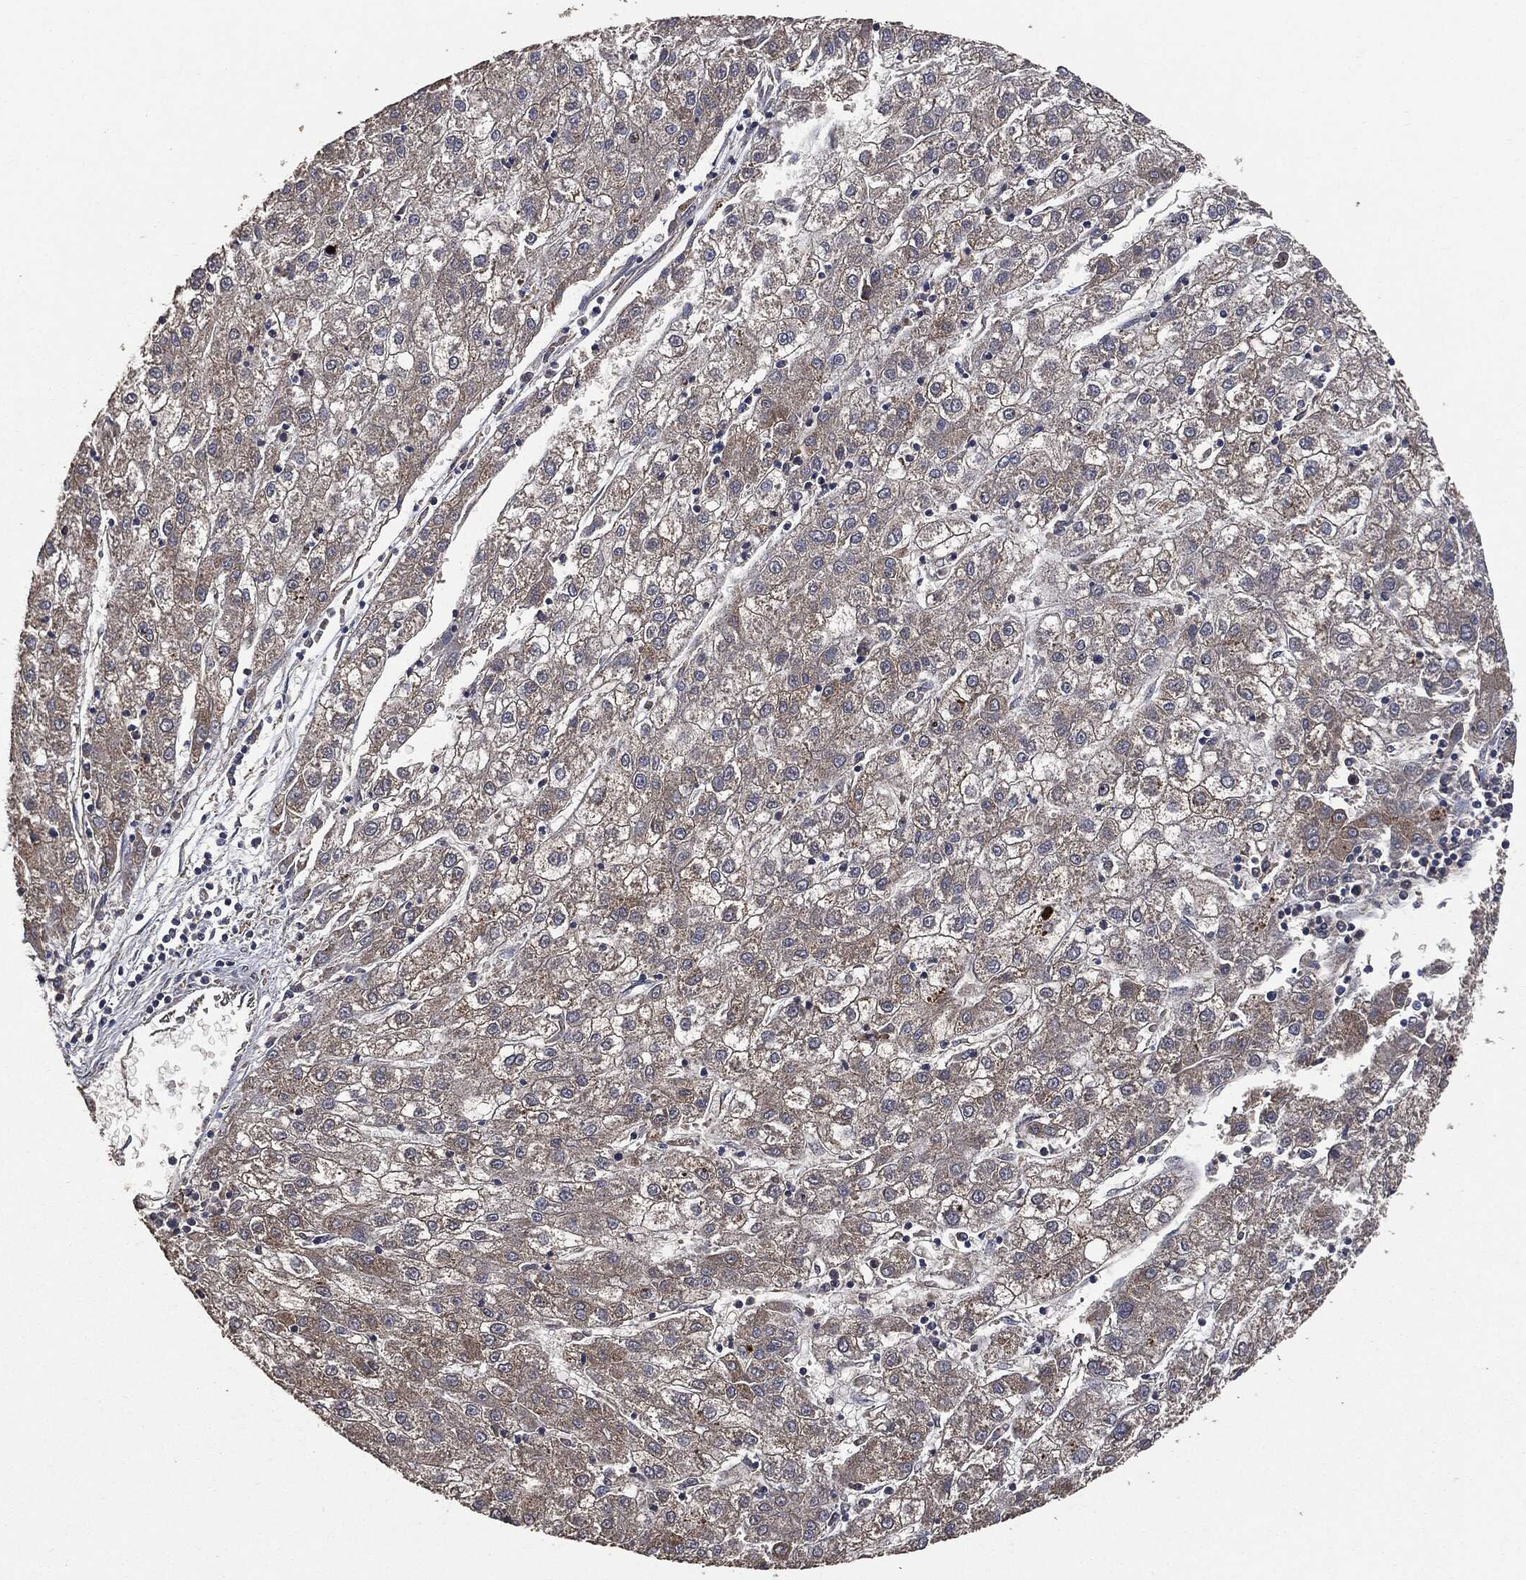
{"staining": {"intensity": "negative", "quantity": "none", "location": "none"}, "tissue": "liver cancer", "cell_type": "Tumor cells", "image_type": "cancer", "snomed": [{"axis": "morphology", "description": "Carcinoma, Hepatocellular, NOS"}, {"axis": "topography", "description": "Liver"}], "caption": "A histopathology image of liver cancer stained for a protein demonstrates no brown staining in tumor cells. The staining was performed using DAB to visualize the protein expression in brown, while the nuclei were stained in blue with hematoxylin (Magnification: 20x).", "gene": "STK3", "patient": {"sex": "male", "age": 72}}